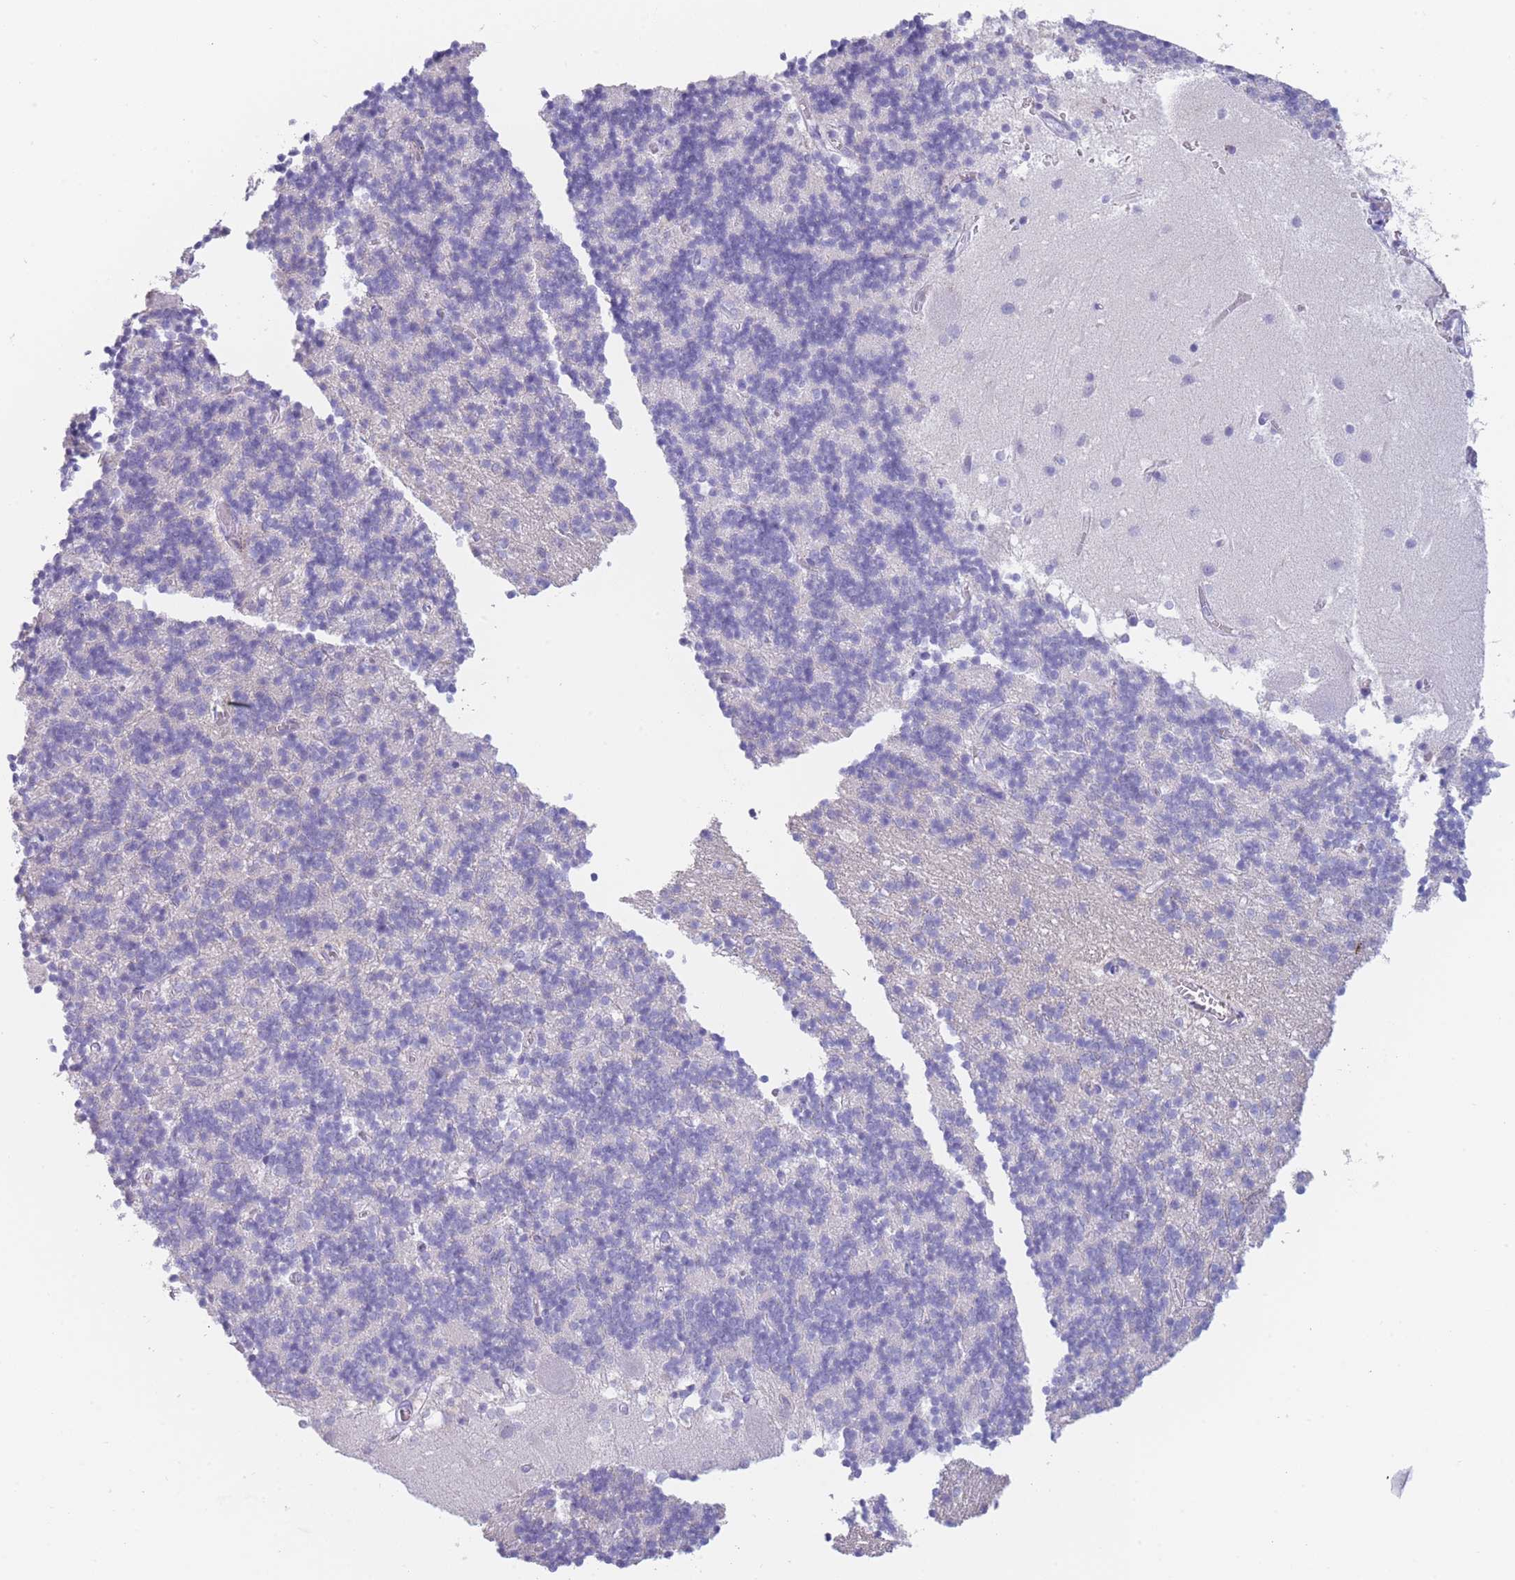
{"staining": {"intensity": "negative", "quantity": "none", "location": "none"}, "tissue": "cerebellum", "cell_type": "Cells in granular layer", "image_type": "normal", "snomed": [{"axis": "morphology", "description": "Normal tissue, NOS"}, {"axis": "topography", "description": "Cerebellum"}], "caption": "Cells in granular layer show no significant staining in benign cerebellum. (DAB (3,3'-diaminobenzidine) immunohistochemistry (IHC), high magnification).", "gene": "ZNF627", "patient": {"sex": "male", "age": 54}}